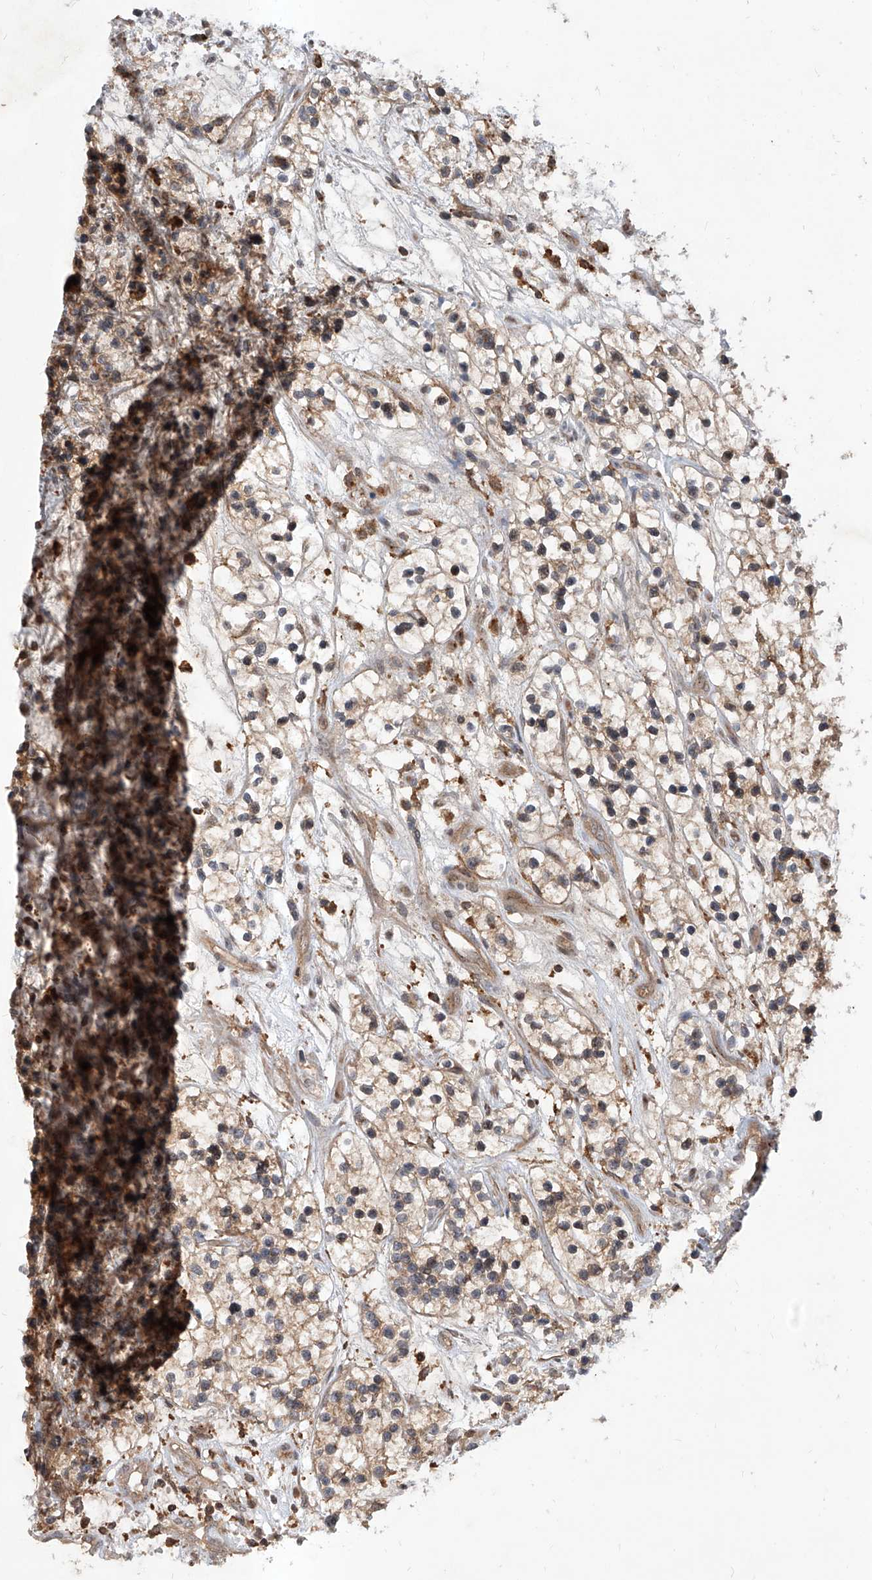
{"staining": {"intensity": "weak", "quantity": "25%-75%", "location": "cytoplasmic/membranous"}, "tissue": "renal cancer", "cell_type": "Tumor cells", "image_type": "cancer", "snomed": [{"axis": "morphology", "description": "Adenocarcinoma, NOS"}, {"axis": "topography", "description": "Kidney"}], "caption": "Immunohistochemical staining of human renal cancer (adenocarcinoma) reveals weak cytoplasmic/membranous protein positivity in approximately 25%-75% of tumor cells.", "gene": "HOXC8", "patient": {"sex": "female", "age": 57}}